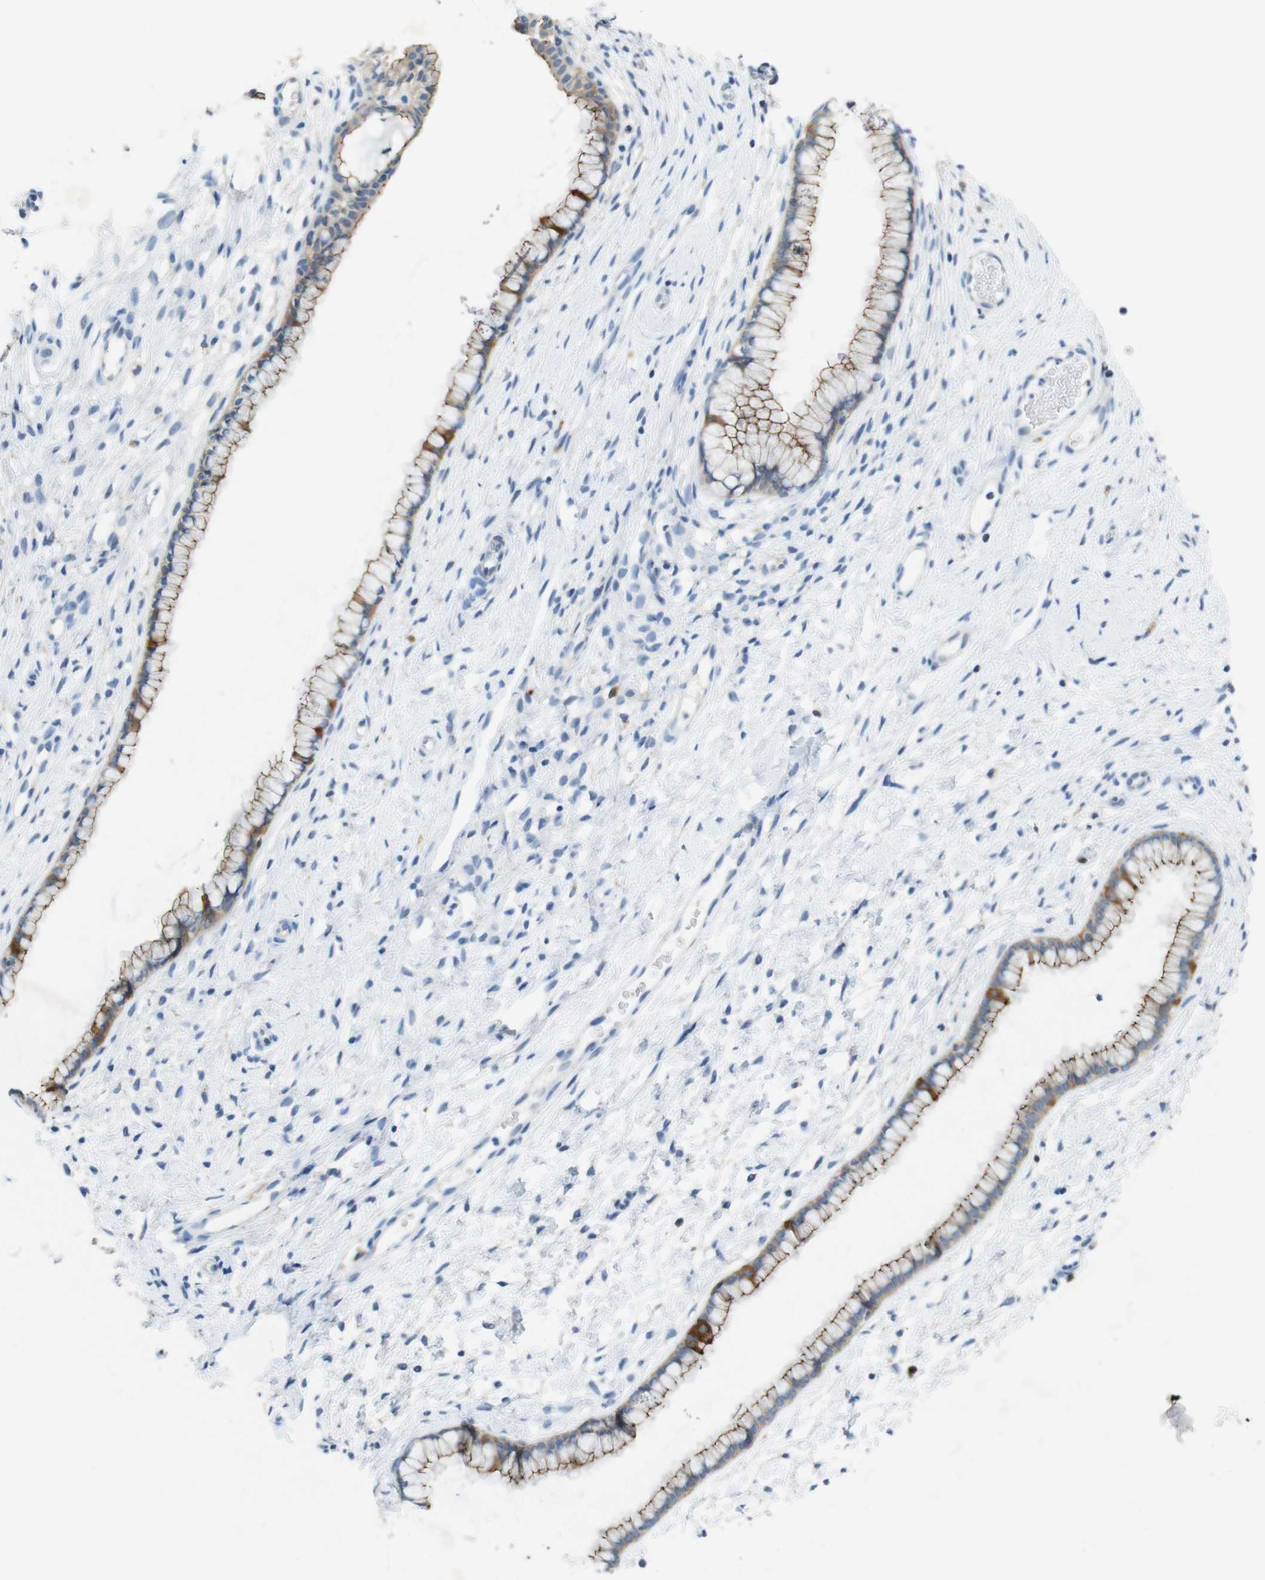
{"staining": {"intensity": "moderate", "quantity": ">75%", "location": "cytoplasmic/membranous"}, "tissue": "cervix", "cell_type": "Glandular cells", "image_type": "normal", "snomed": [{"axis": "morphology", "description": "Normal tissue, NOS"}, {"axis": "topography", "description": "Cervix"}], "caption": "The immunohistochemical stain highlights moderate cytoplasmic/membranous expression in glandular cells of unremarkable cervix. (DAB IHC, brown staining for protein, blue staining for nuclei).", "gene": "TJP3", "patient": {"sex": "female", "age": 65}}